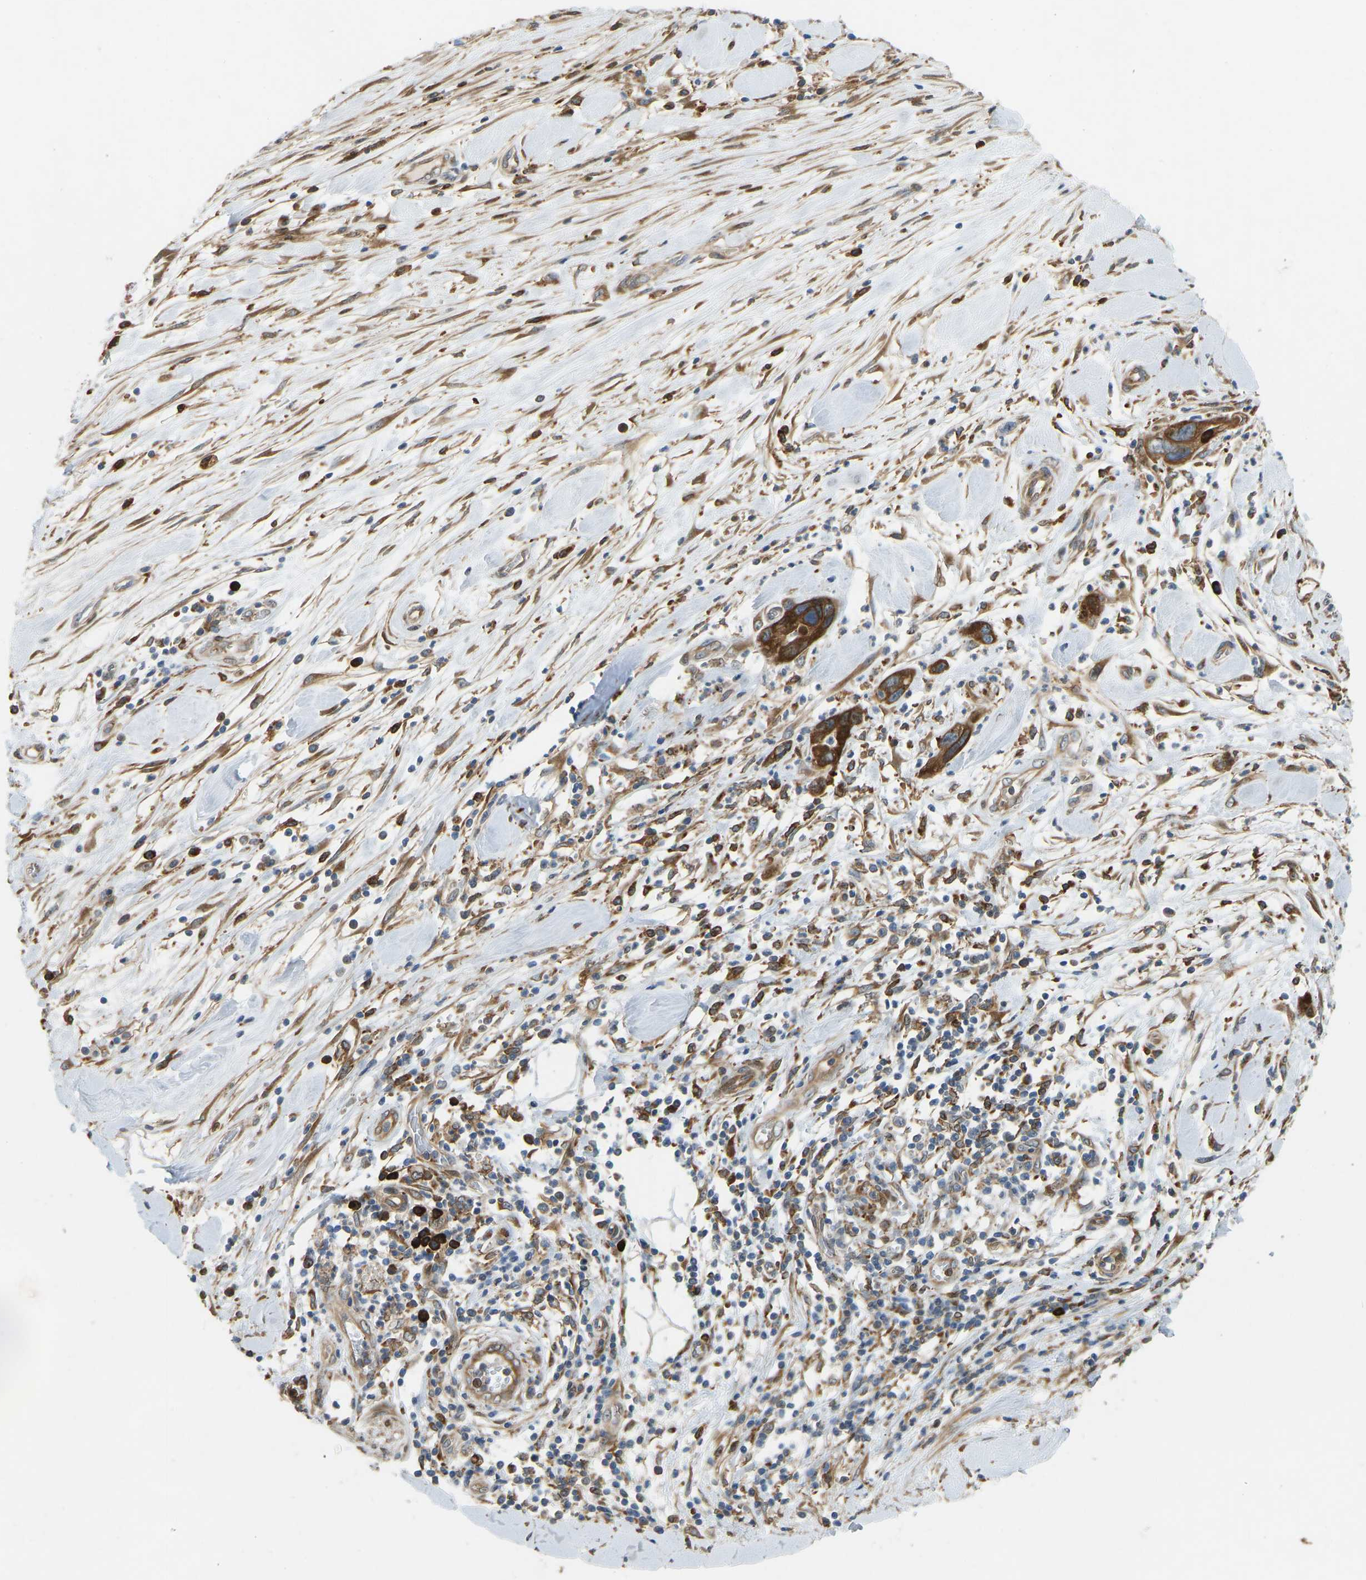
{"staining": {"intensity": "strong", "quantity": ">75%", "location": "cytoplasmic/membranous"}, "tissue": "pancreatic cancer", "cell_type": "Tumor cells", "image_type": "cancer", "snomed": [{"axis": "morphology", "description": "Adenocarcinoma, NOS"}, {"axis": "topography", "description": "Pancreas"}], "caption": "Immunohistochemical staining of pancreatic adenocarcinoma shows high levels of strong cytoplasmic/membranous protein staining in approximately >75% of tumor cells.", "gene": "OS9", "patient": {"sex": "female", "age": 70}}